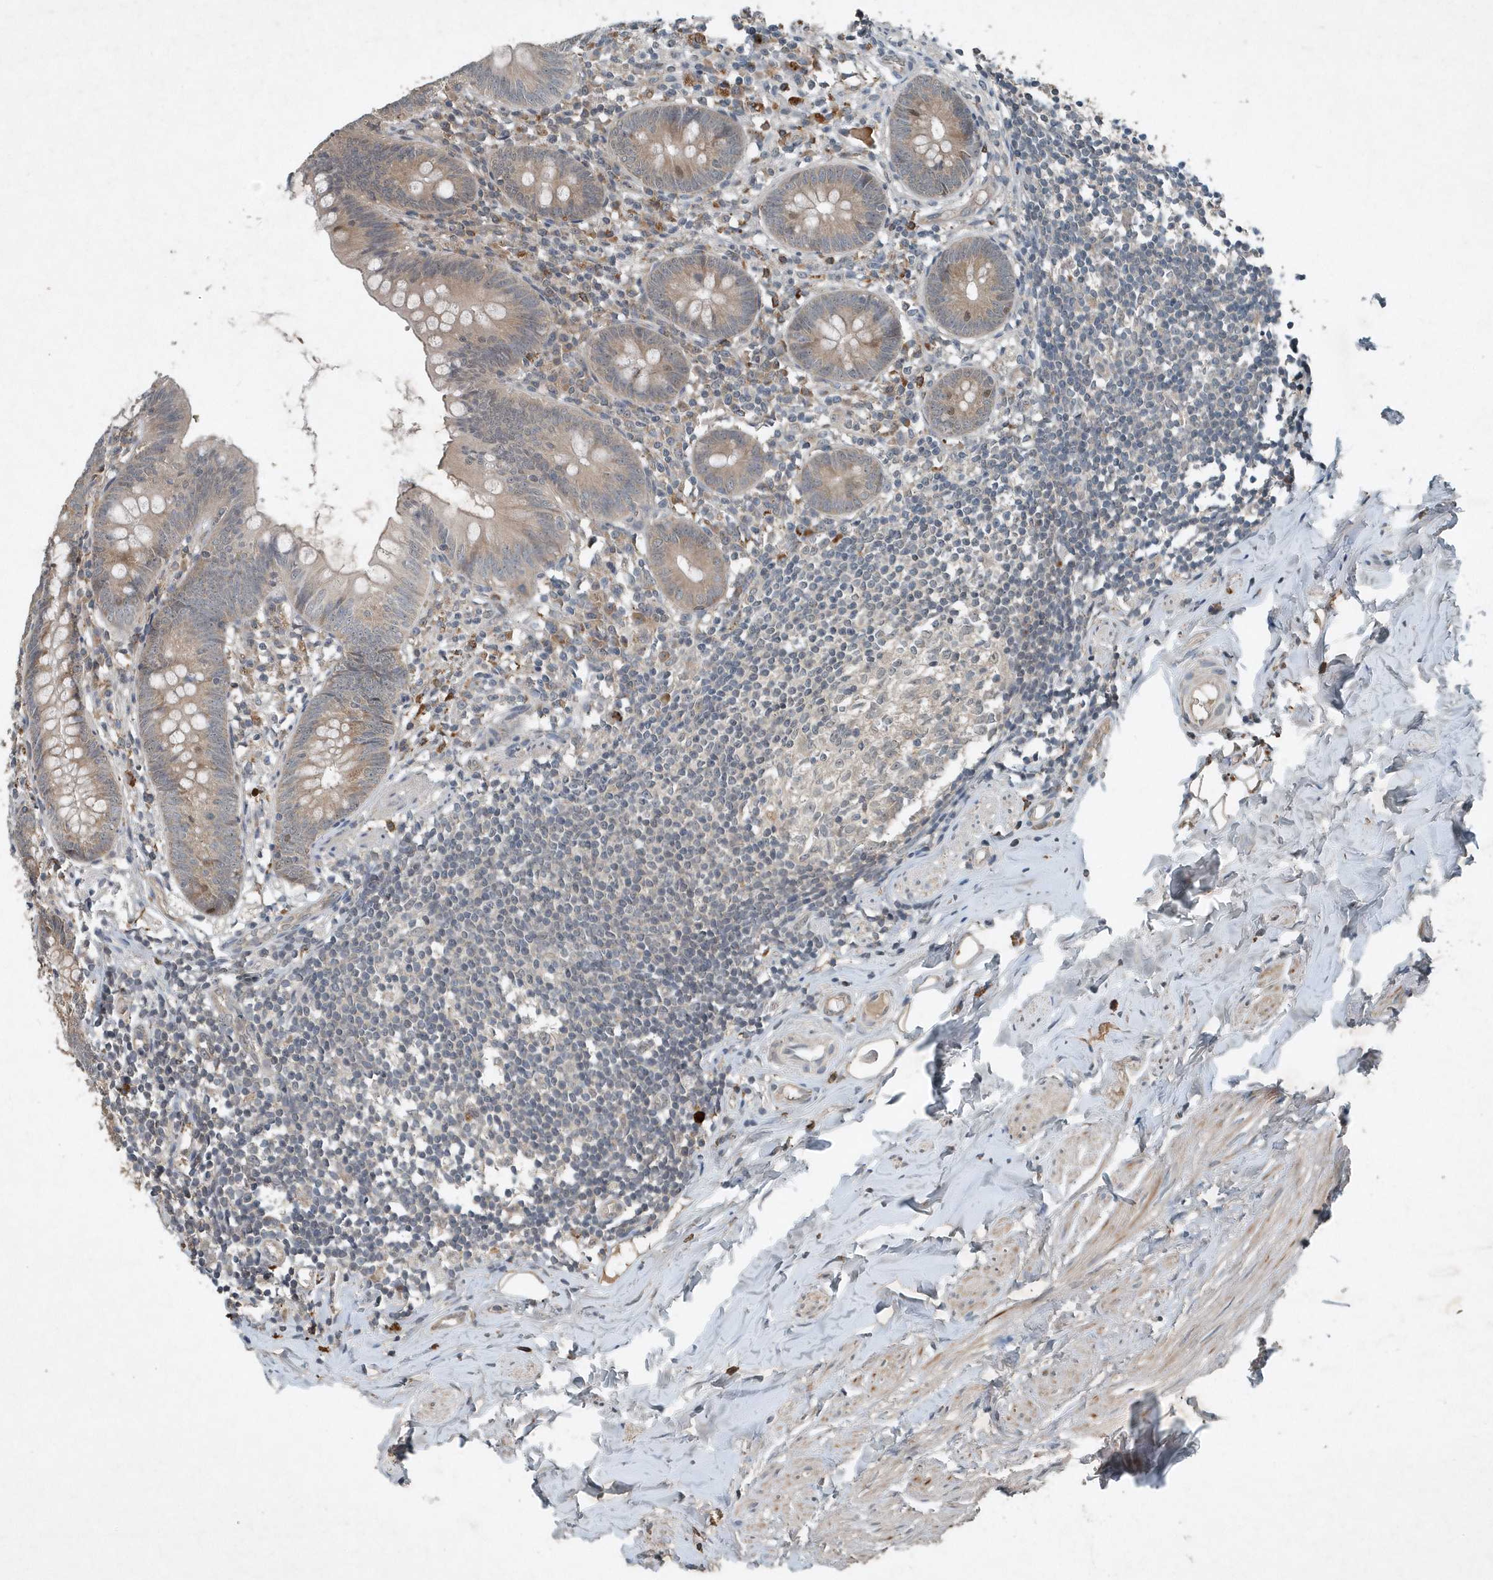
{"staining": {"intensity": "weak", "quantity": ">75%", "location": "cytoplasmic/membranous"}, "tissue": "appendix", "cell_type": "Glandular cells", "image_type": "normal", "snomed": [{"axis": "morphology", "description": "Normal tissue, NOS"}, {"axis": "topography", "description": "Appendix"}], "caption": "An image of appendix stained for a protein displays weak cytoplasmic/membranous brown staining in glandular cells.", "gene": "SCFD2", "patient": {"sex": "female", "age": 62}}